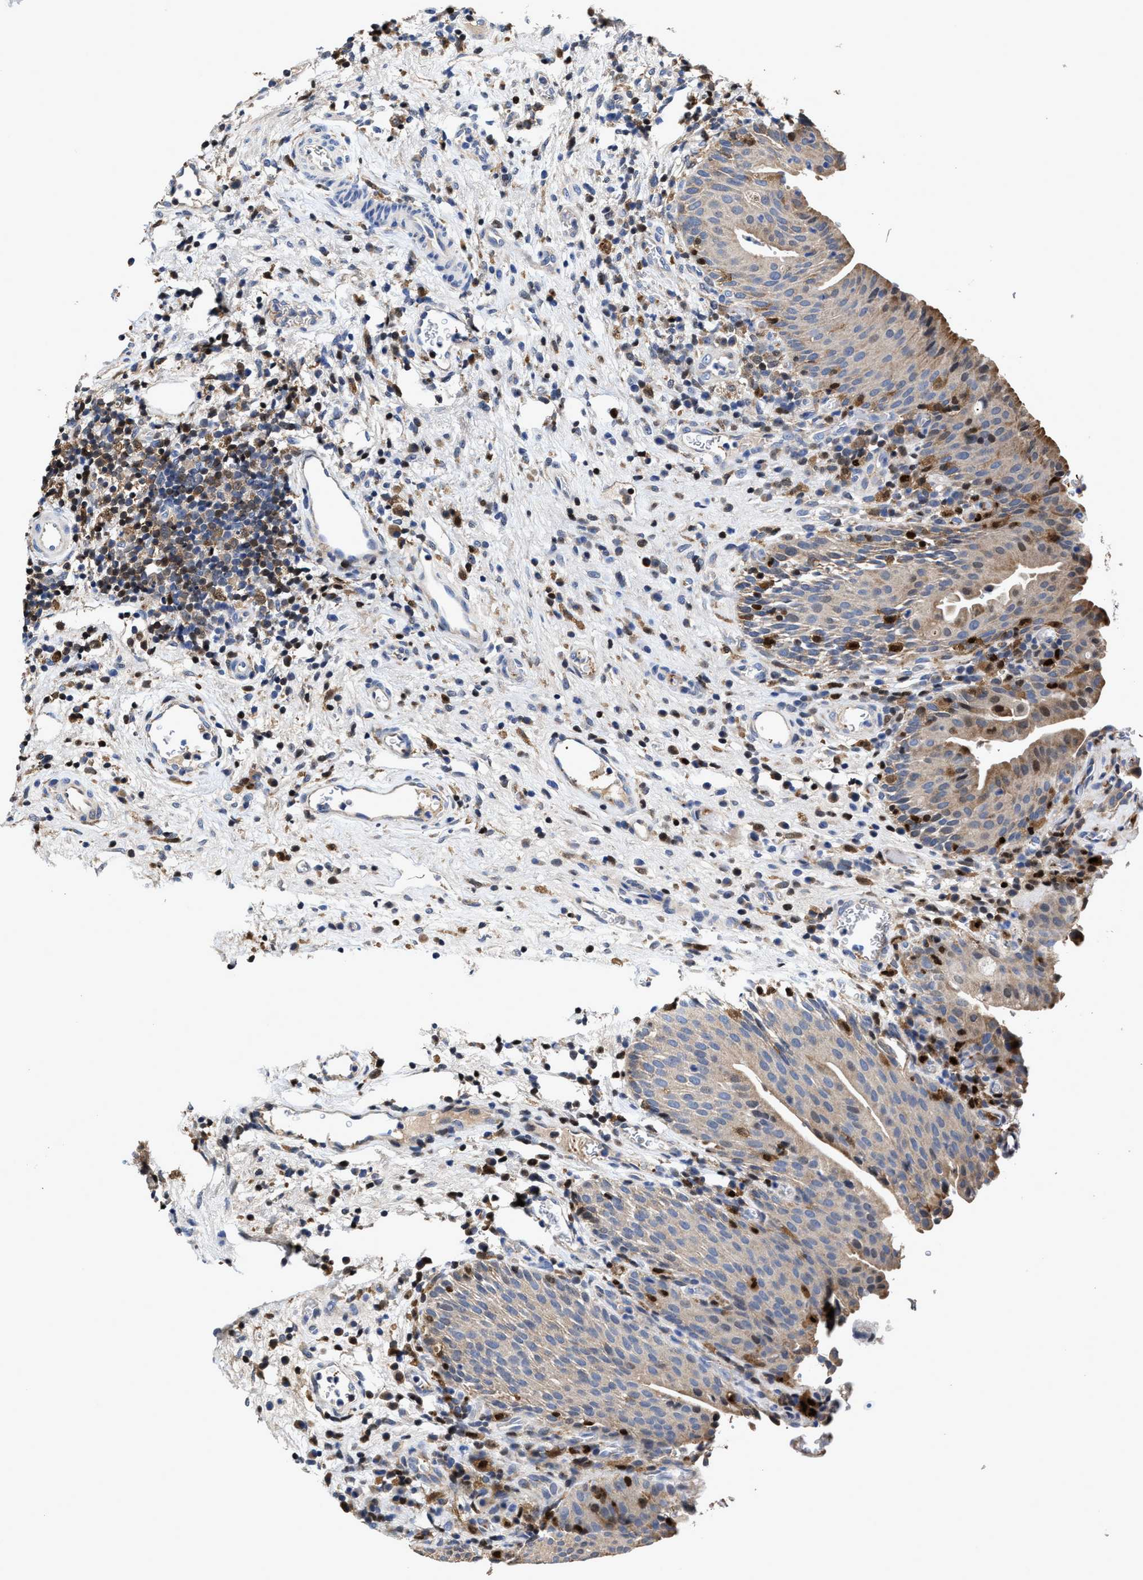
{"staining": {"intensity": "moderate", "quantity": "25%-75%", "location": "cytoplasmic/membranous"}, "tissue": "urothelial cancer", "cell_type": "Tumor cells", "image_type": "cancer", "snomed": [{"axis": "morphology", "description": "Urothelial carcinoma, High grade"}, {"axis": "topography", "description": "Urinary bladder"}], "caption": "Urothelial cancer stained for a protein (brown) shows moderate cytoplasmic/membranous positive expression in approximately 25%-75% of tumor cells.", "gene": "RGS10", "patient": {"sex": "male", "age": 74}}